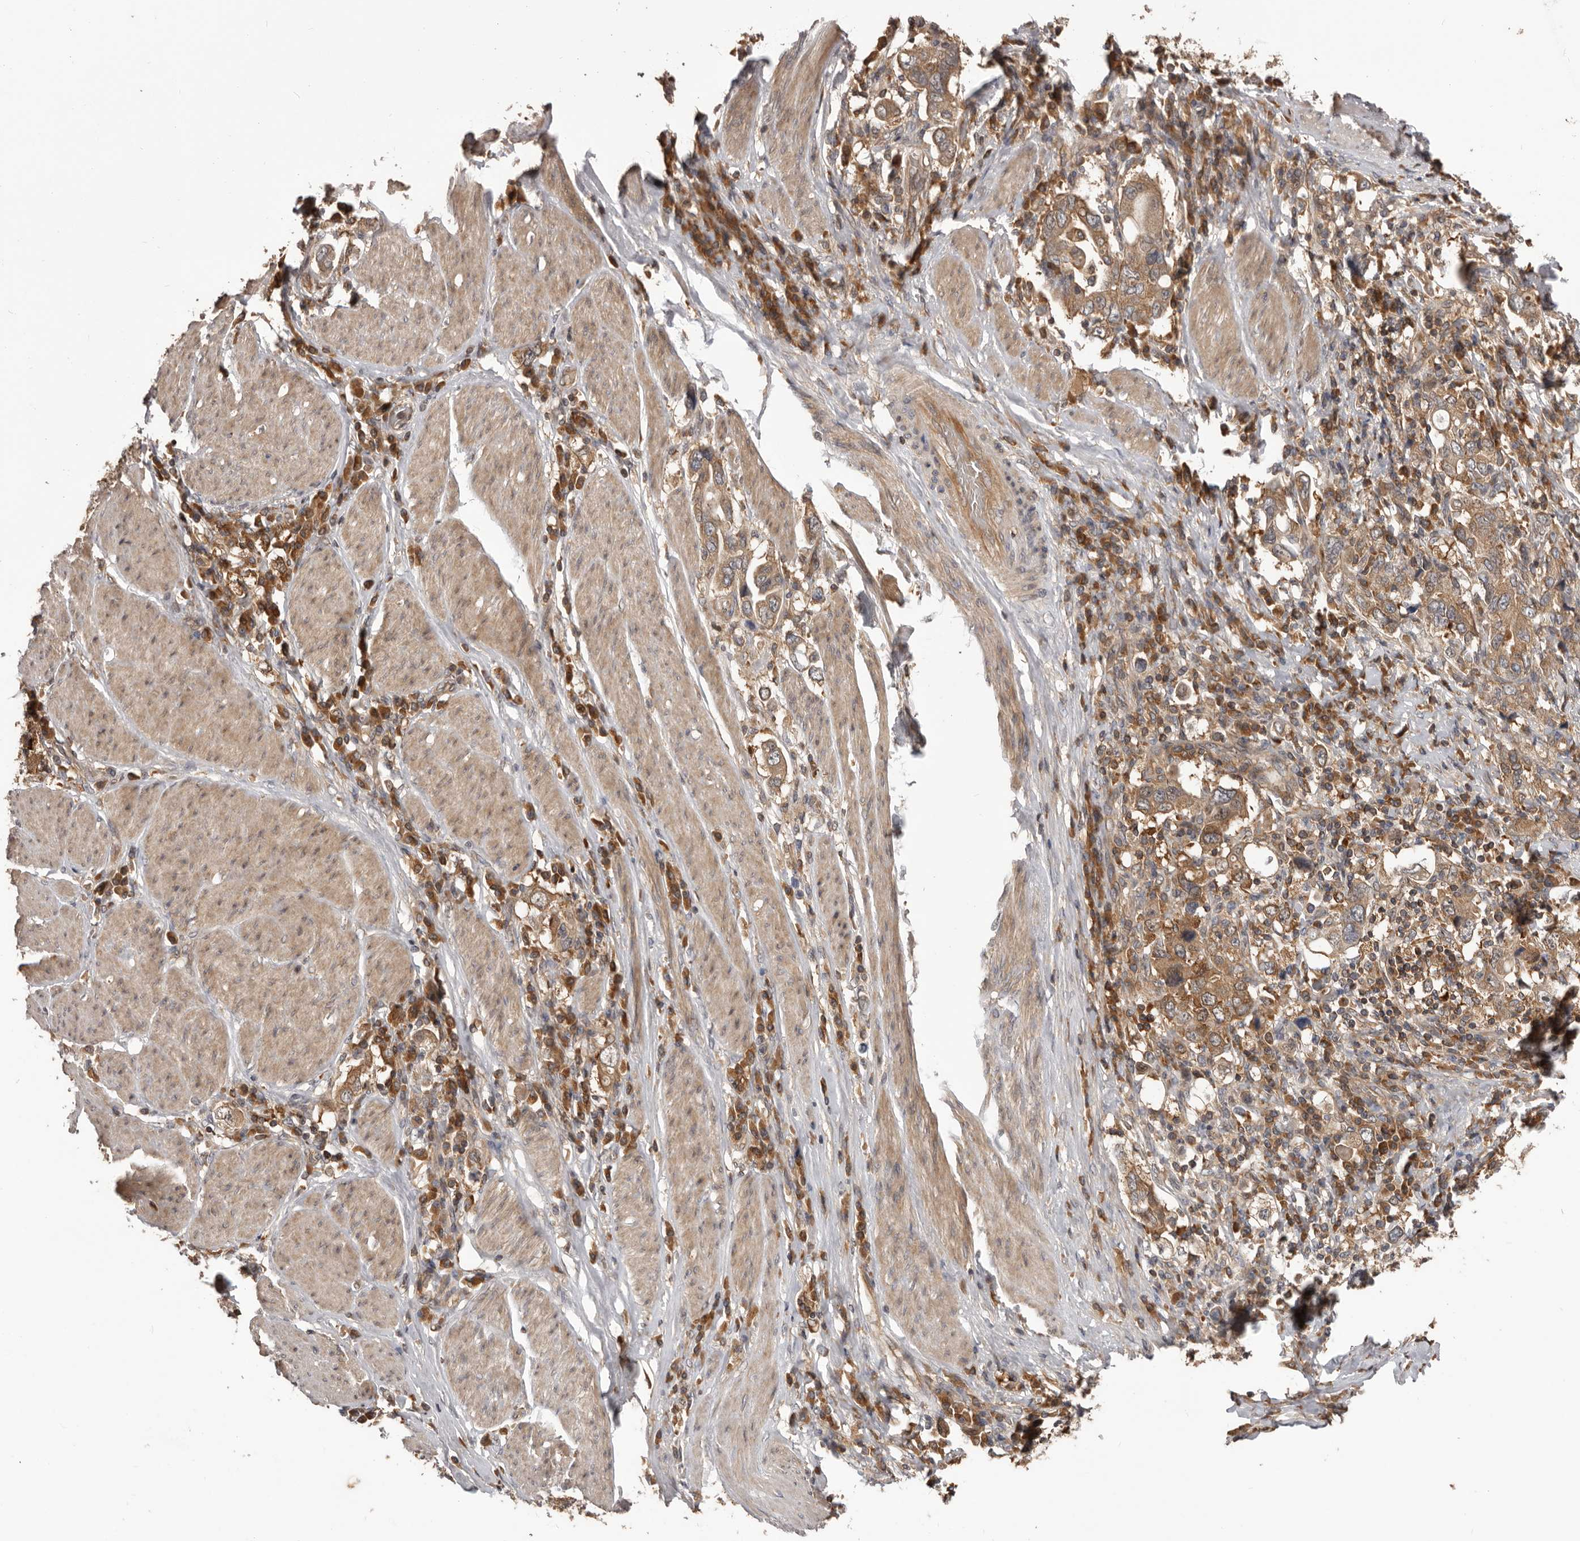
{"staining": {"intensity": "moderate", "quantity": ">75%", "location": "cytoplasmic/membranous"}, "tissue": "stomach cancer", "cell_type": "Tumor cells", "image_type": "cancer", "snomed": [{"axis": "morphology", "description": "Adenocarcinoma, NOS"}, {"axis": "topography", "description": "Stomach, upper"}], "caption": "High-magnification brightfield microscopy of stomach adenocarcinoma stained with DAB (brown) and counterstained with hematoxylin (blue). tumor cells exhibit moderate cytoplasmic/membranous staining is identified in approximately>75% of cells.", "gene": "HBS1L", "patient": {"sex": "male", "age": 62}}